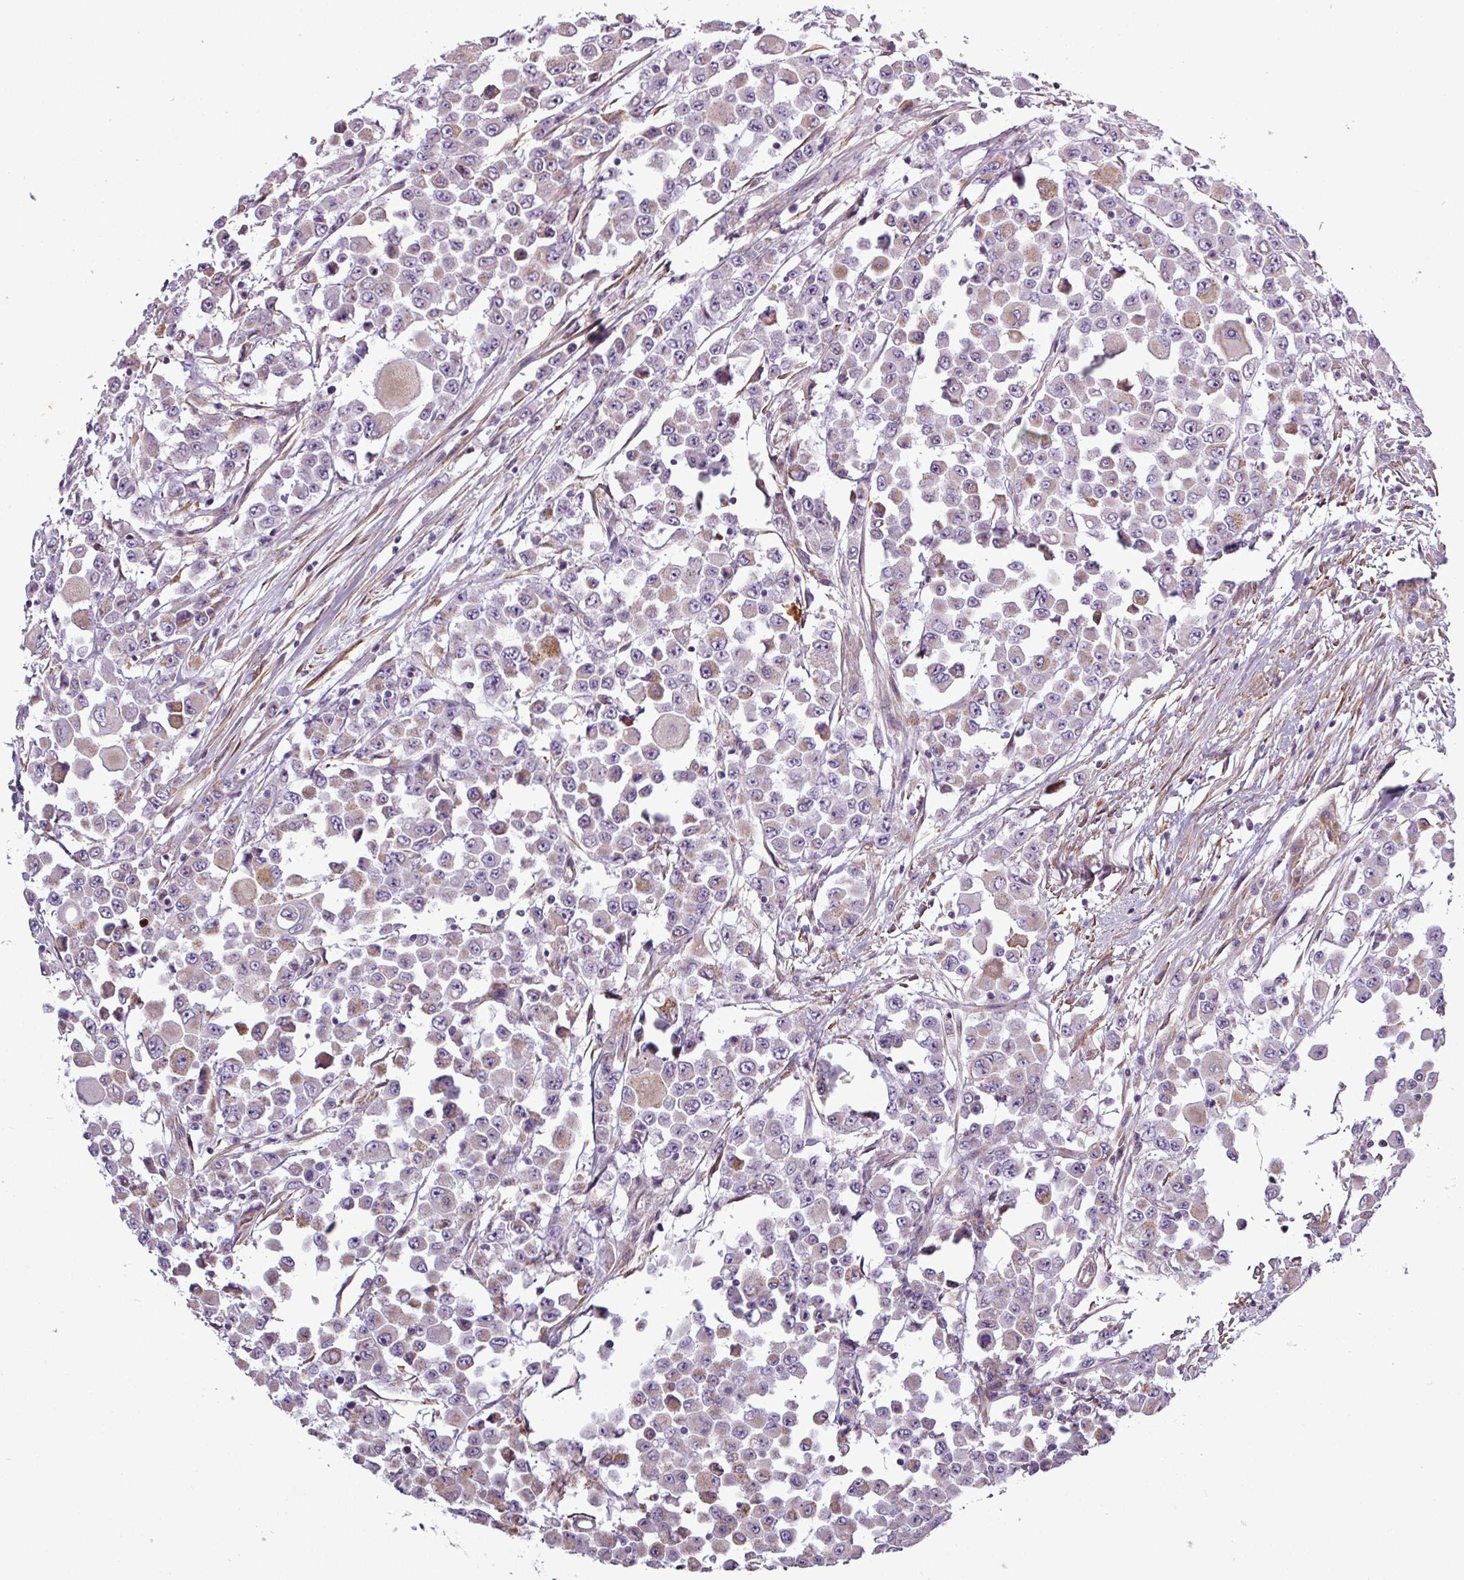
{"staining": {"intensity": "weak", "quantity": "<25%", "location": "cytoplasmic/membranous"}, "tissue": "colorectal cancer", "cell_type": "Tumor cells", "image_type": "cancer", "snomed": [{"axis": "morphology", "description": "Adenocarcinoma, NOS"}, {"axis": "topography", "description": "Colon"}], "caption": "A high-resolution image shows IHC staining of adenocarcinoma (colorectal), which shows no significant positivity in tumor cells.", "gene": "BTN2A2", "patient": {"sex": "male", "age": 51}}